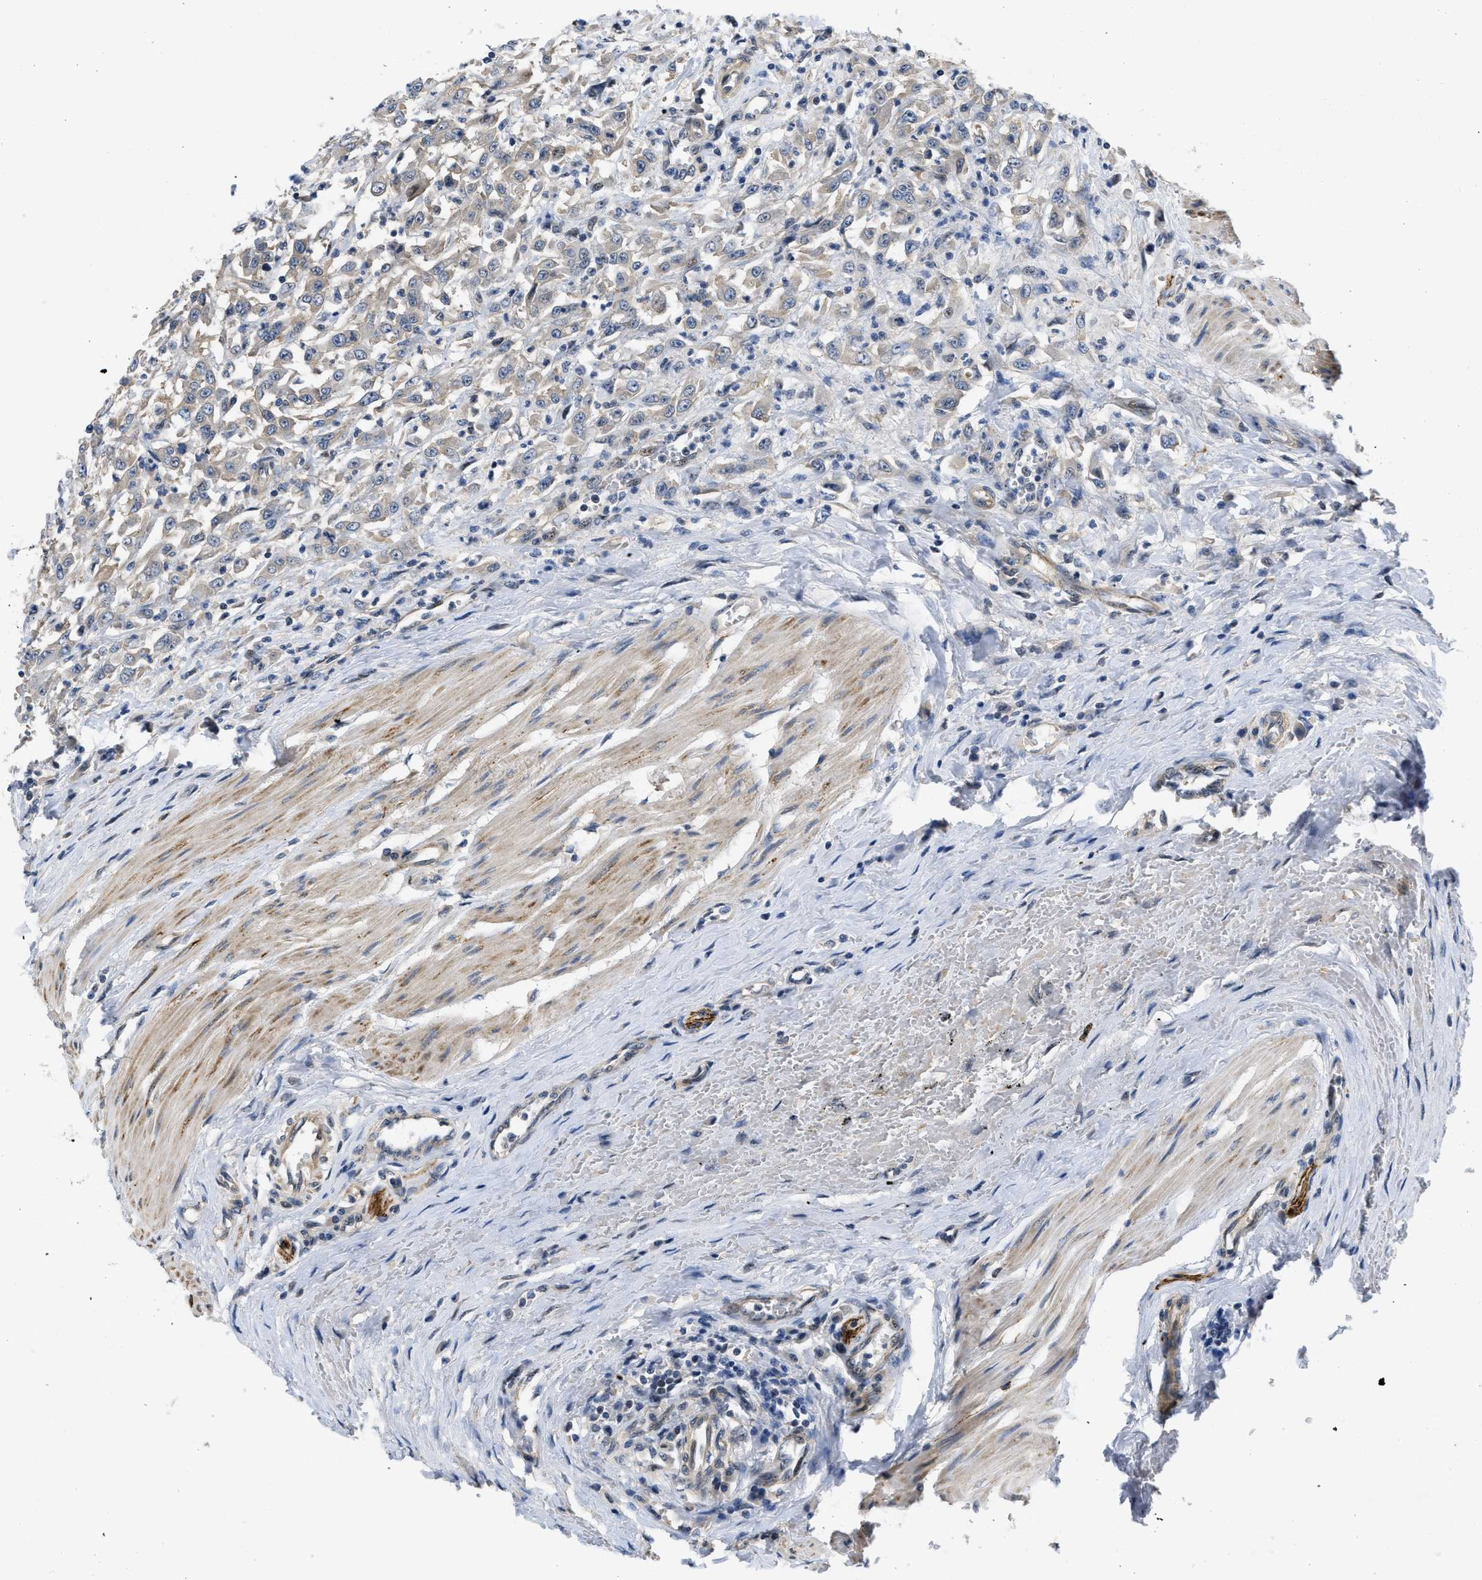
{"staining": {"intensity": "weak", "quantity": "<25%", "location": "cytoplasmic/membranous"}, "tissue": "urothelial cancer", "cell_type": "Tumor cells", "image_type": "cancer", "snomed": [{"axis": "morphology", "description": "Urothelial carcinoma, High grade"}, {"axis": "topography", "description": "Urinary bladder"}], "caption": "This is an immunohistochemistry micrograph of urothelial cancer. There is no expression in tumor cells.", "gene": "VIP", "patient": {"sex": "male", "age": 46}}